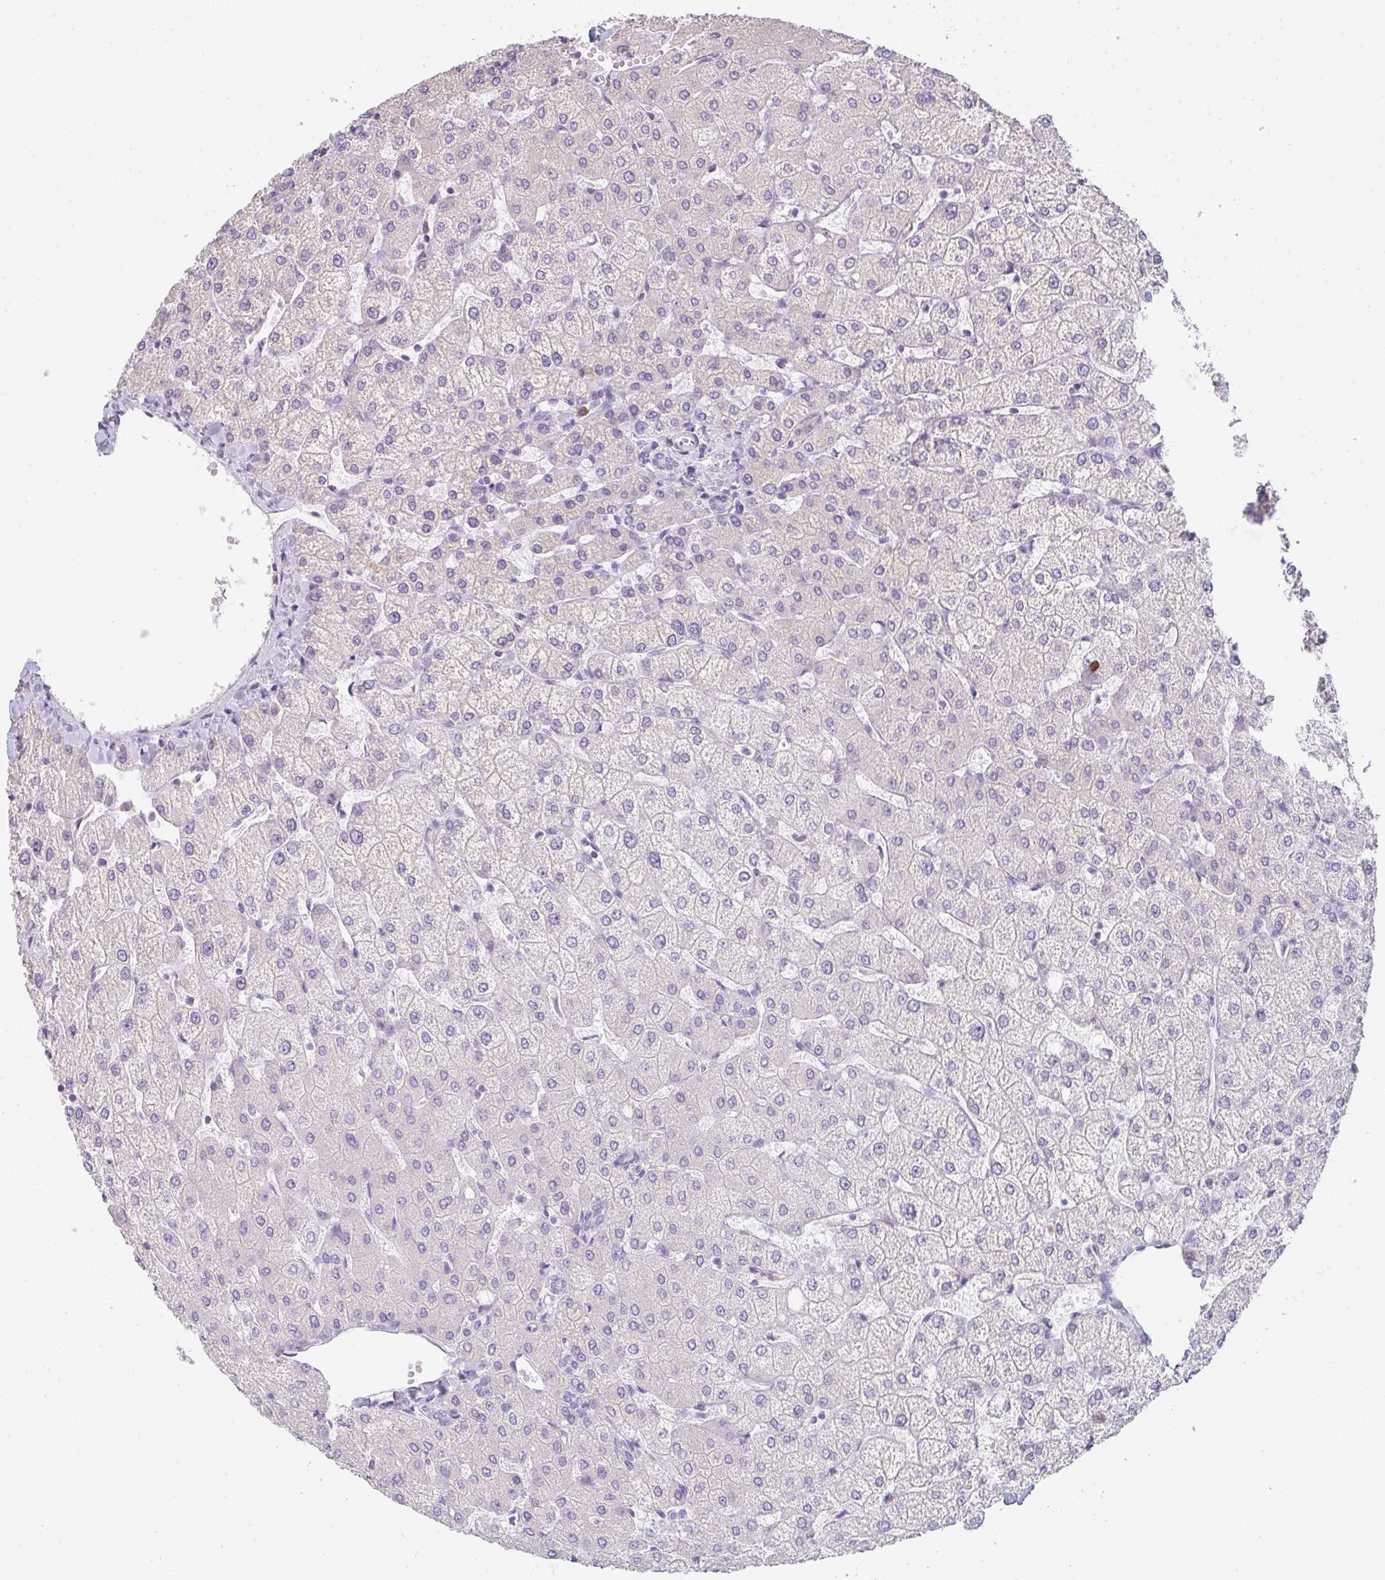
{"staining": {"intensity": "negative", "quantity": "none", "location": "none"}, "tissue": "liver", "cell_type": "Cholangiocytes", "image_type": "normal", "snomed": [{"axis": "morphology", "description": "Normal tissue, NOS"}, {"axis": "topography", "description": "Liver"}], "caption": "IHC micrograph of benign liver: liver stained with DAB (3,3'-diaminobenzidine) shows no significant protein staining in cholangiocytes.", "gene": "ZNF215", "patient": {"sex": "female", "age": 54}}